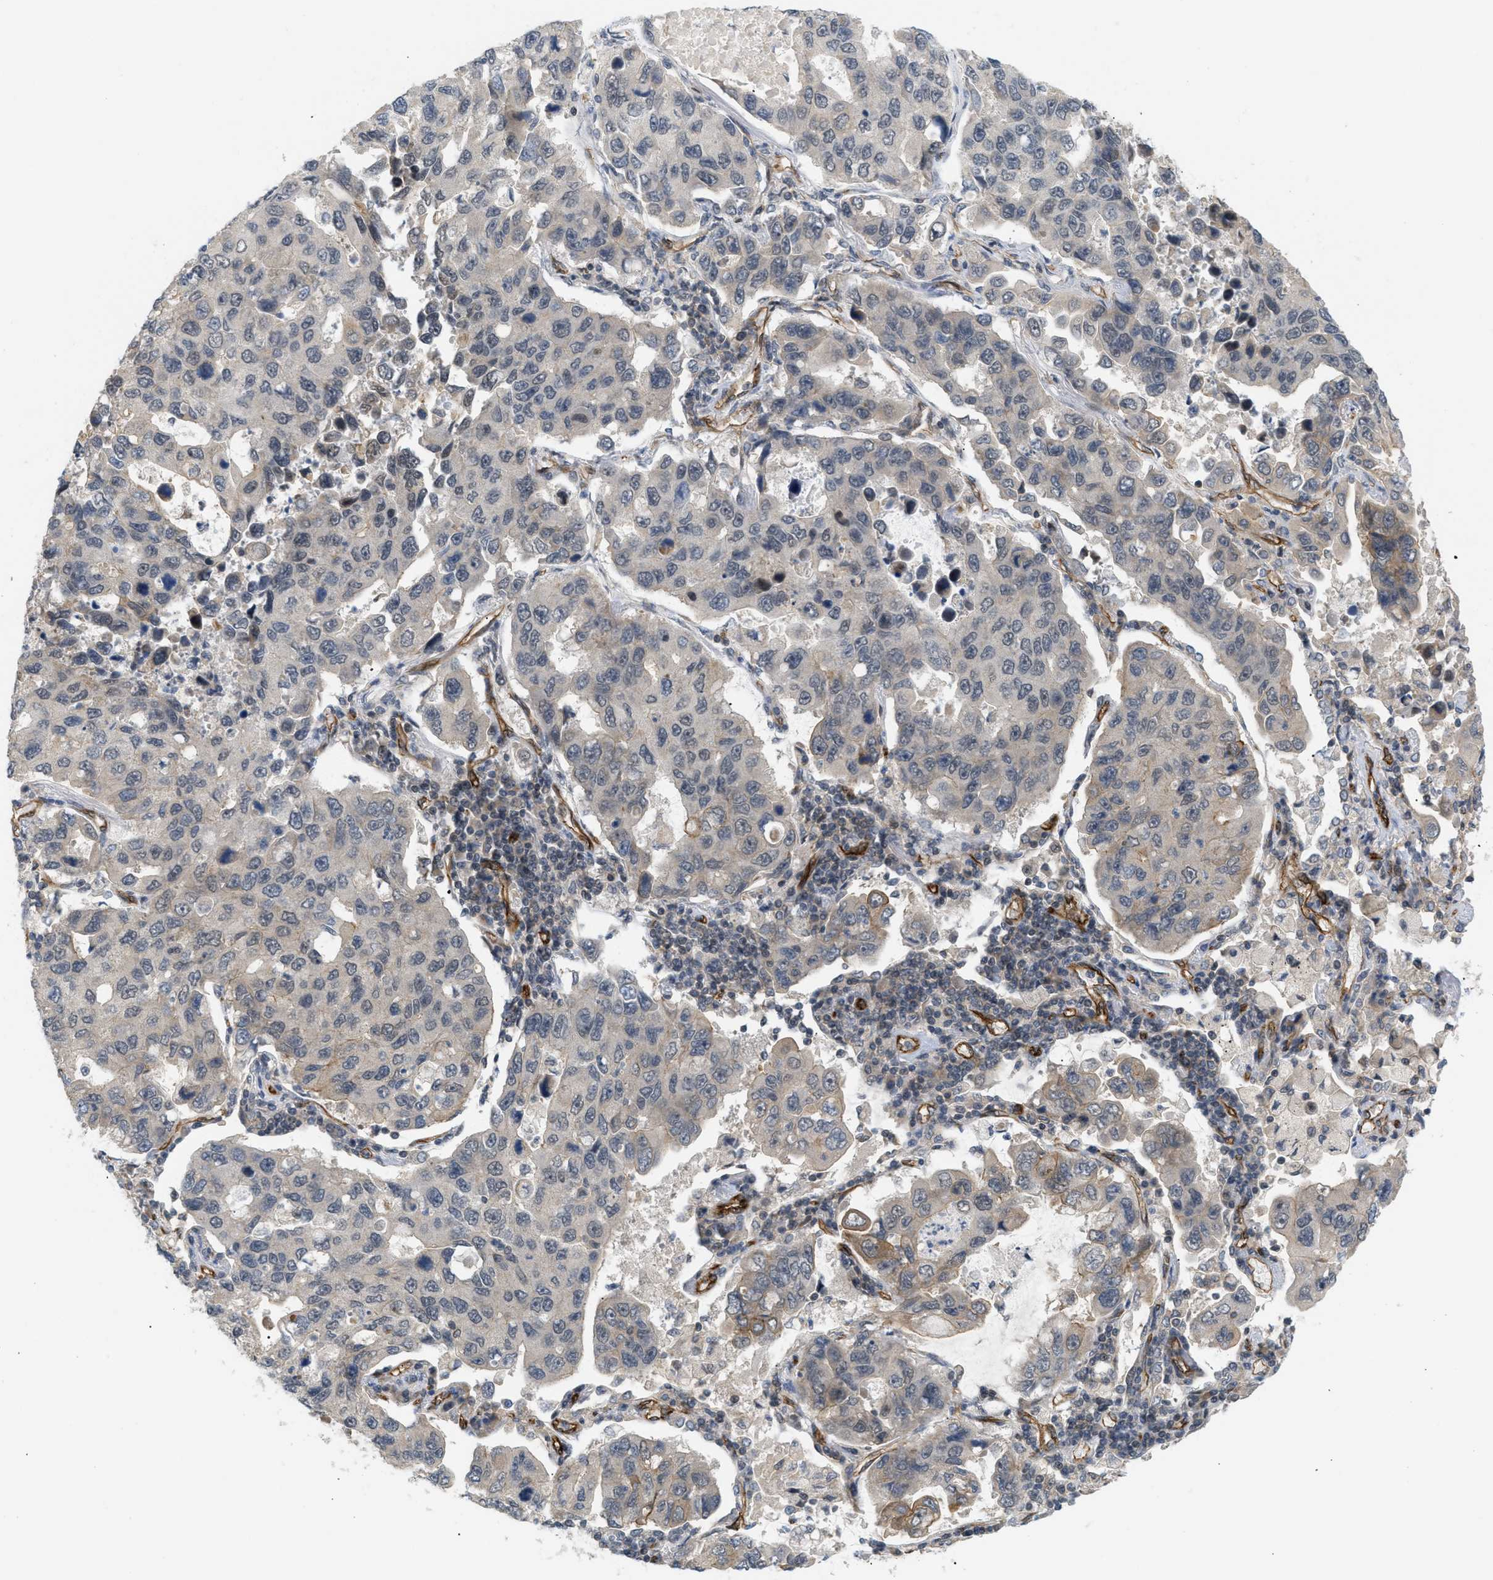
{"staining": {"intensity": "weak", "quantity": "25%-75%", "location": "cytoplasmic/membranous"}, "tissue": "lung cancer", "cell_type": "Tumor cells", "image_type": "cancer", "snomed": [{"axis": "morphology", "description": "Adenocarcinoma, NOS"}, {"axis": "topography", "description": "Lung"}], "caption": "High-power microscopy captured an IHC photomicrograph of adenocarcinoma (lung), revealing weak cytoplasmic/membranous expression in approximately 25%-75% of tumor cells. (Stains: DAB in brown, nuclei in blue, Microscopy: brightfield microscopy at high magnification).", "gene": "PALMD", "patient": {"sex": "male", "age": 64}}